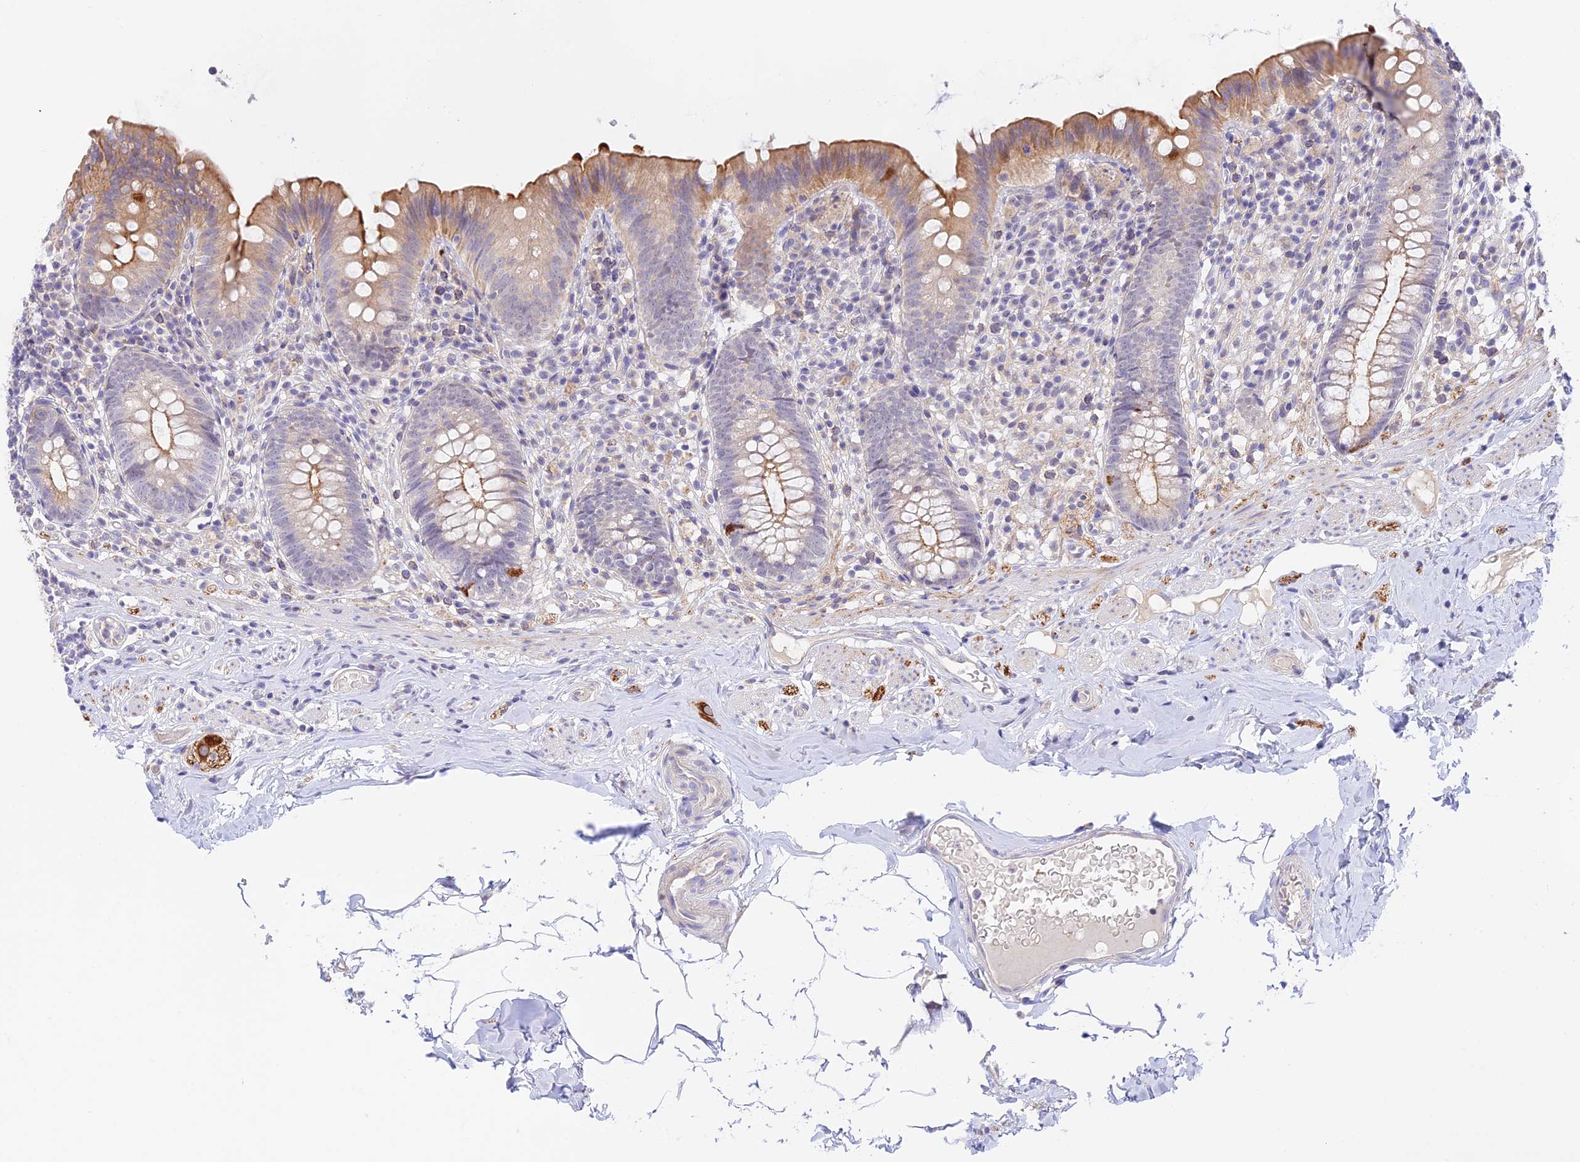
{"staining": {"intensity": "moderate", "quantity": "25%-75%", "location": "cytoplasmic/membranous"}, "tissue": "appendix", "cell_type": "Glandular cells", "image_type": "normal", "snomed": [{"axis": "morphology", "description": "Normal tissue, NOS"}, {"axis": "topography", "description": "Appendix"}], "caption": "DAB immunohistochemical staining of benign human appendix exhibits moderate cytoplasmic/membranous protein expression in about 25%-75% of glandular cells. (DAB (3,3'-diaminobenzidine) = brown stain, brightfield microscopy at high magnification).", "gene": "CAMSAP3", "patient": {"sex": "male", "age": 55}}